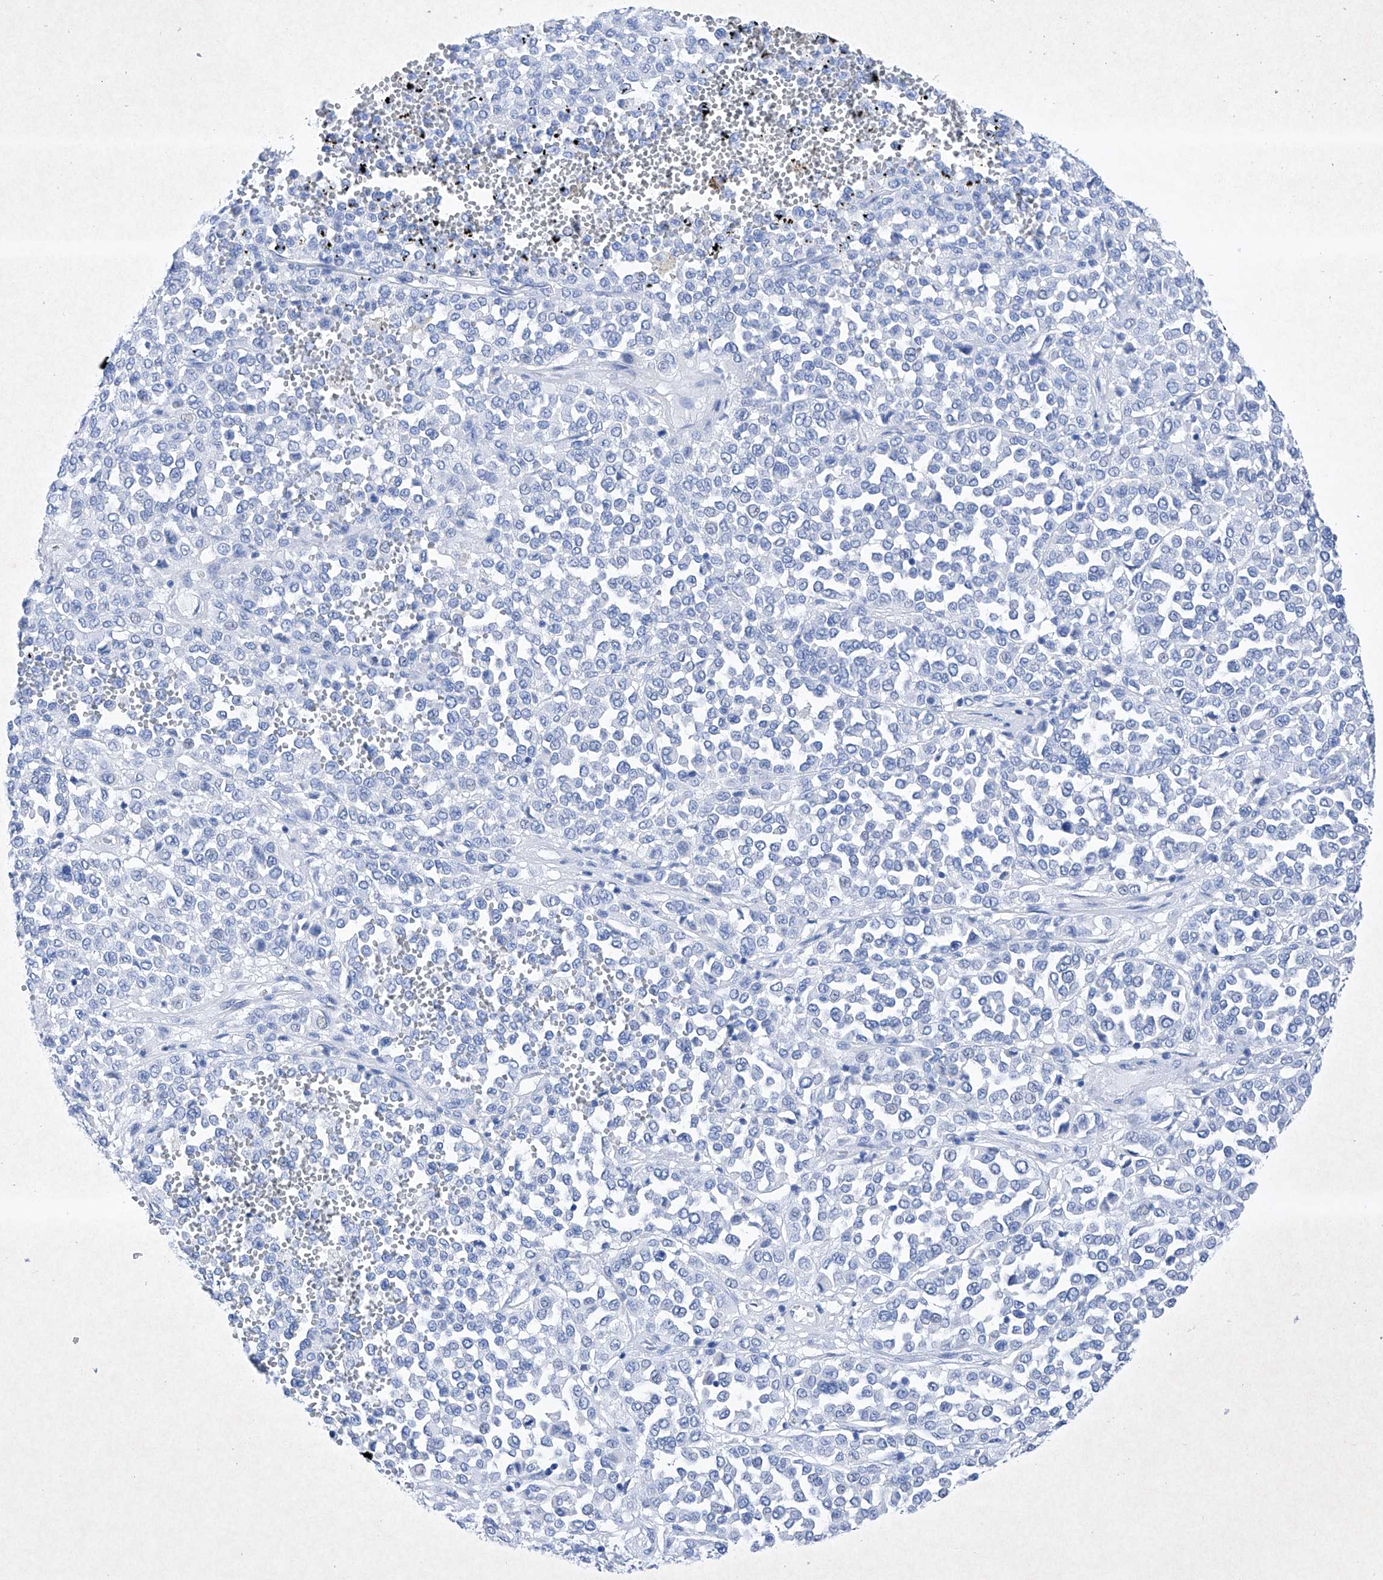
{"staining": {"intensity": "negative", "quantity": "none", "location": "none"}, "tissue": "melanoma", "cell_type": "Tumor cells", "image_type": "cancer", "snomed": [{"axis": "morphology", "description": "Malignant melanoma, Metastatic site"}, {"axis": "topography", "description": "Pancreas"}], "caption": "IHC micrograph of neoplastic tissue: human malignant melanoma (metastatic site) stained with DAB (3,3'-diaminobenzidine) displays no significant protein expression in tumor cells.", "gene": "BARX2", "patient": {"sex": "female", "age": 30}}